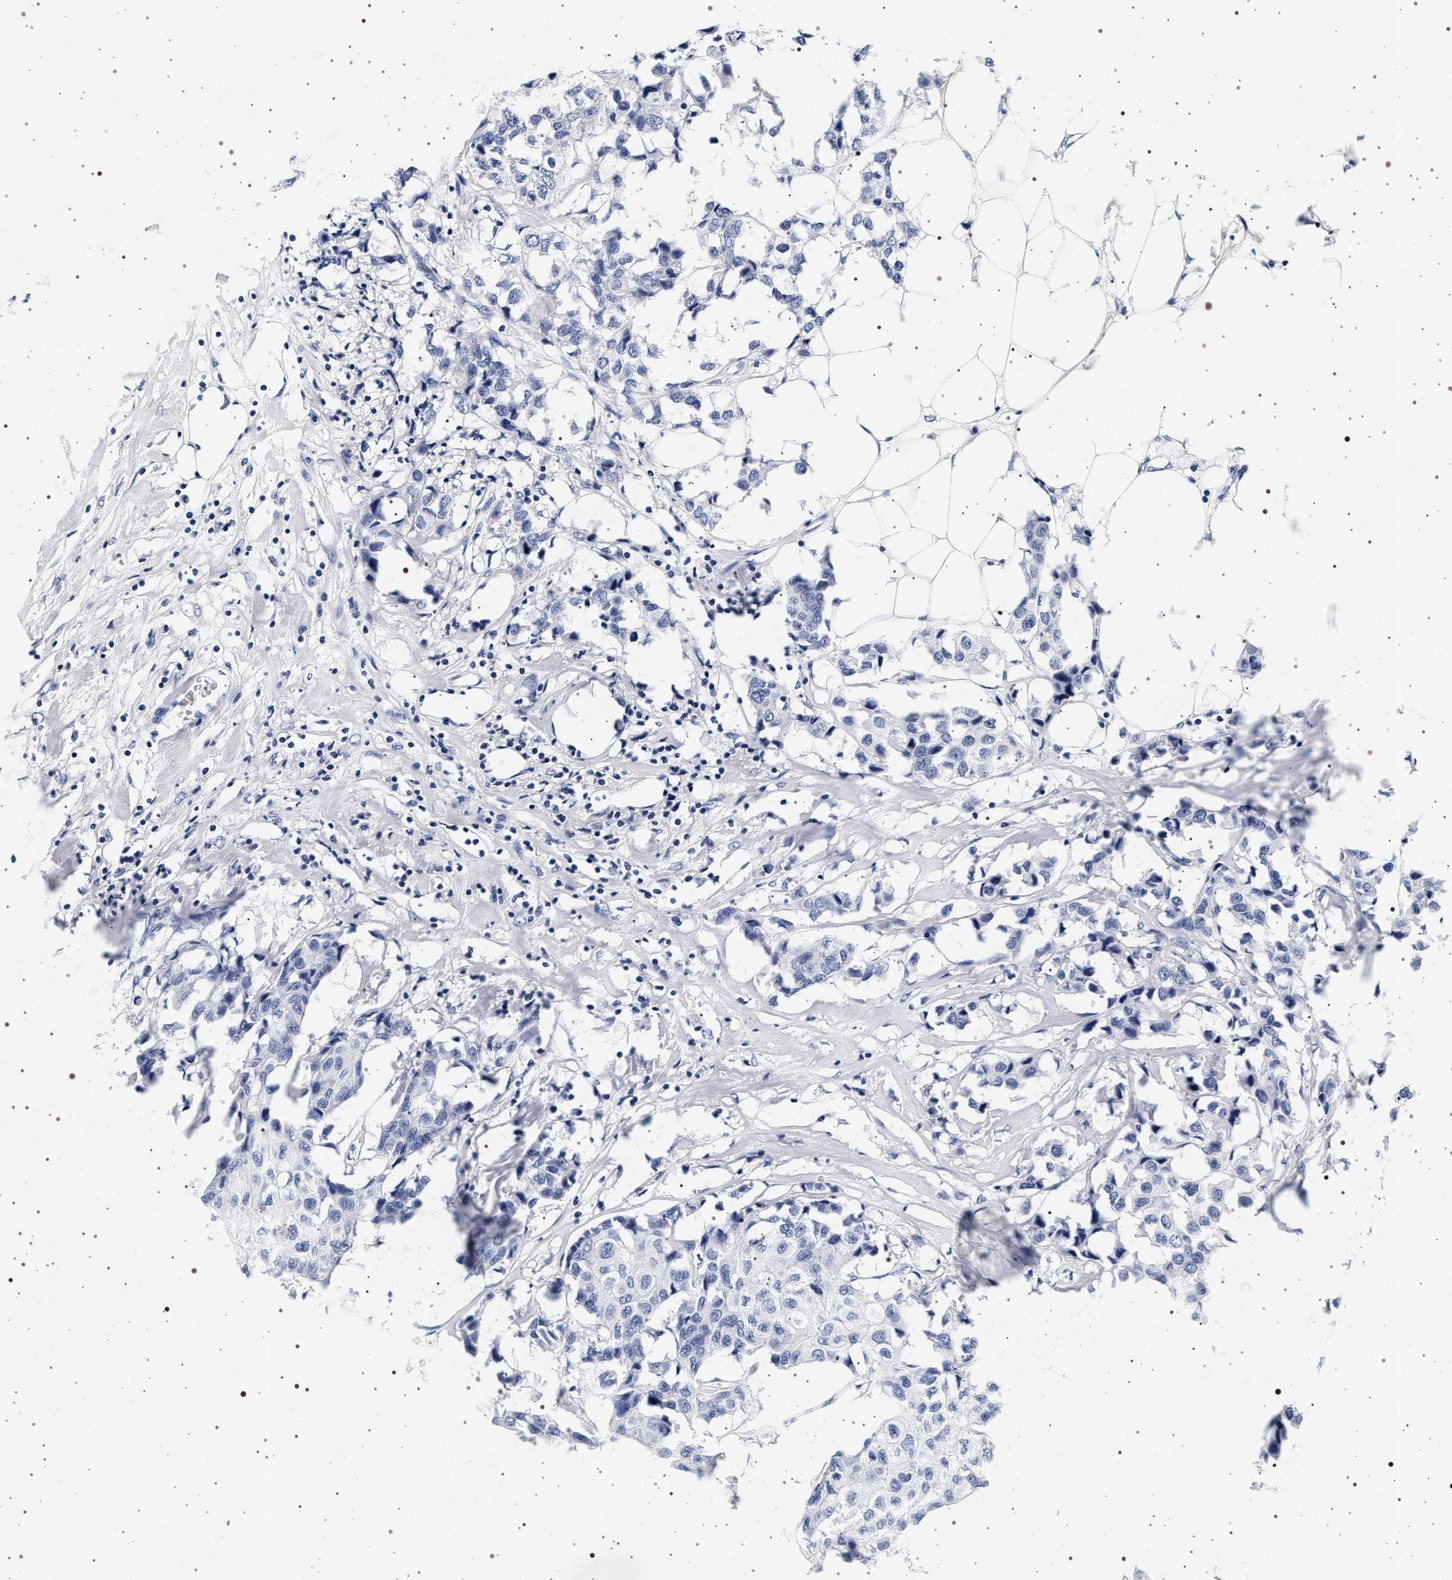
{"staining": {"intensity": "negative", "quantity": "none", "location": "none"}, "tissue": "breast cancer", "cell_type": "Tumor cells", "image_type": "cancer", "snomed": [{"axis": "morphology", "description": "Duct carcinoma"}, {"axis": "topography", "description": "Breast"}], "caption": "Human breast cancer stained for a protein using immunohistochemistry displays no positivity in tumor cells.", "gene": "SYN1", "patient": {"sex": "female", "age": 80}}